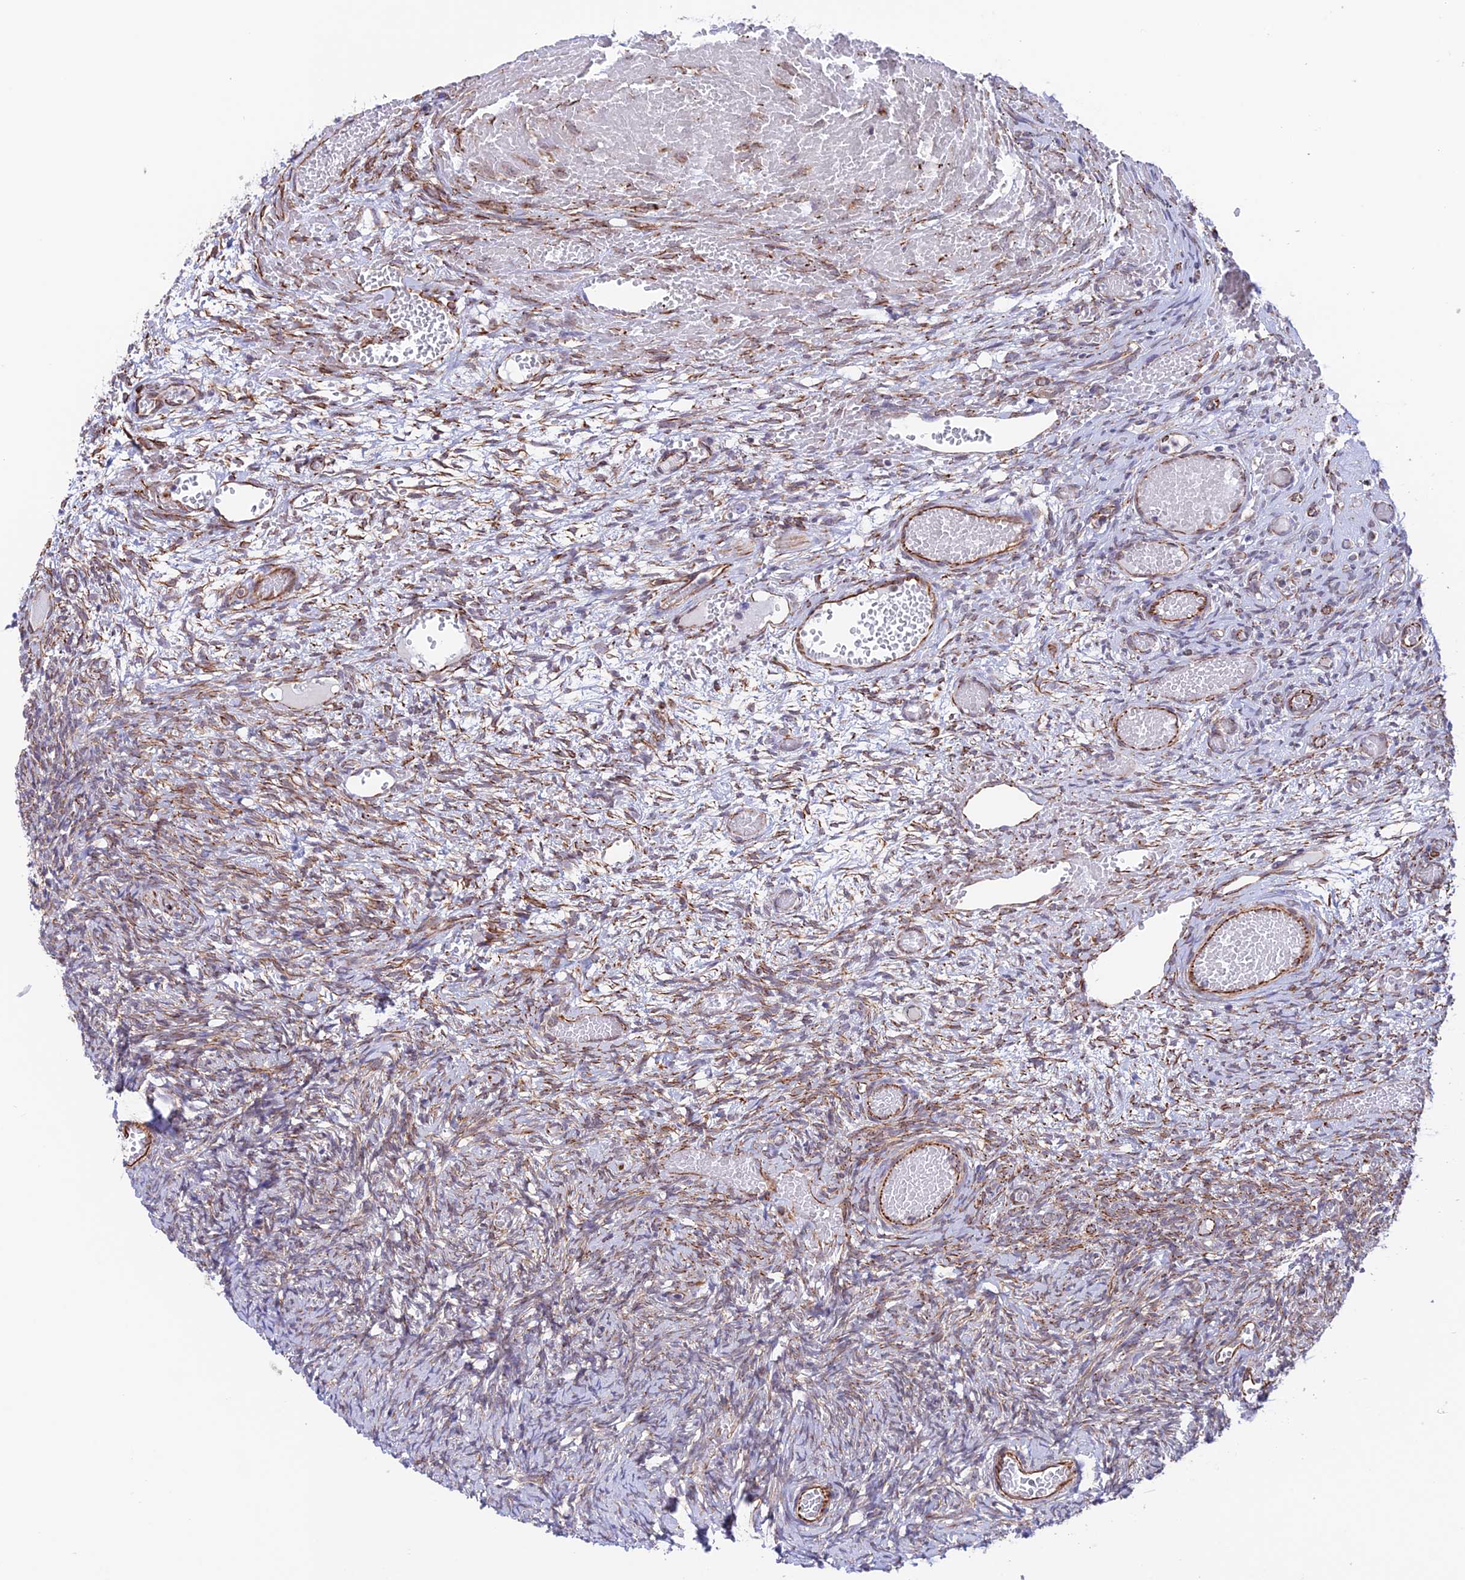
{"staining": {"intensity": "moderate", "quantity": "25%-75%", "location": "cytoplasmic/membranous"}, "tissue": "ovary", "cell_type": "Ovarian stroma cells", "image_type": "normal", "snomed": [{"axis": "morphology", "description": "Adenocarcinoma, NOS"}, {"axis": "topography", "description": "Endometrium"}], "caption": "Protein expression analysis of normal ovary reveals moderate cytoplasmic/membranous positivity in approximately 25%-75% of ovarian stroma cells.", "gene": "ZNF652", "patient": {"sex": "female", "age": 32}}